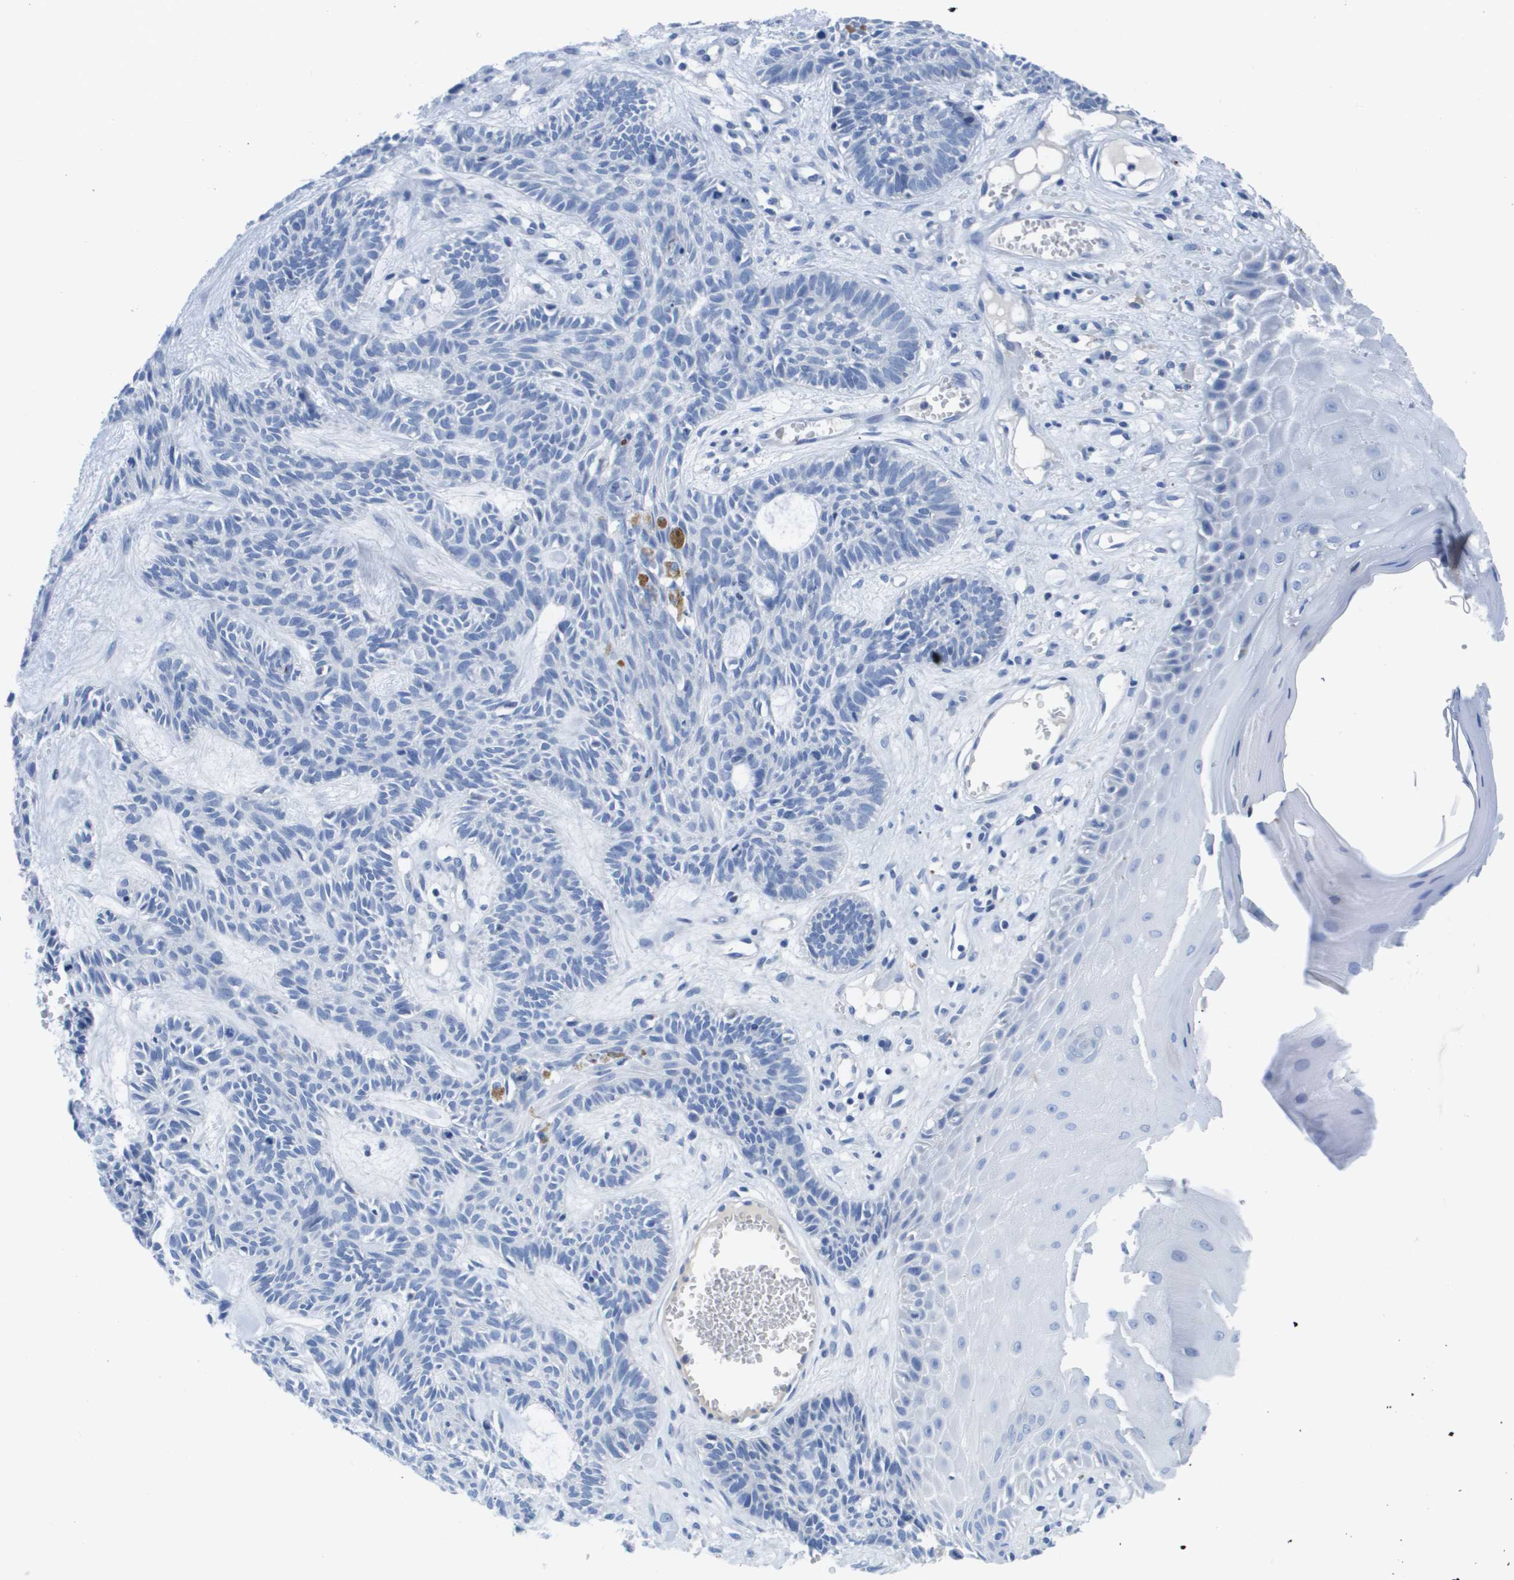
{"staining": {"intensity": "negative", "quantity": "none", "location": "none"}, "tissue": "skin cancer", "cell_type": "Tumor cells", "image_type": "cancer", "snomed": [{"axis": "morphology", "description": "Basal cell carcinoma"}, {"axis": "topography", "description": "Skin"}], "caption": "An image of human skin cancer is negative for staining in tumor cells.", "gene": "MS4A1", "patient": {"sex": "male", "age": 67}}